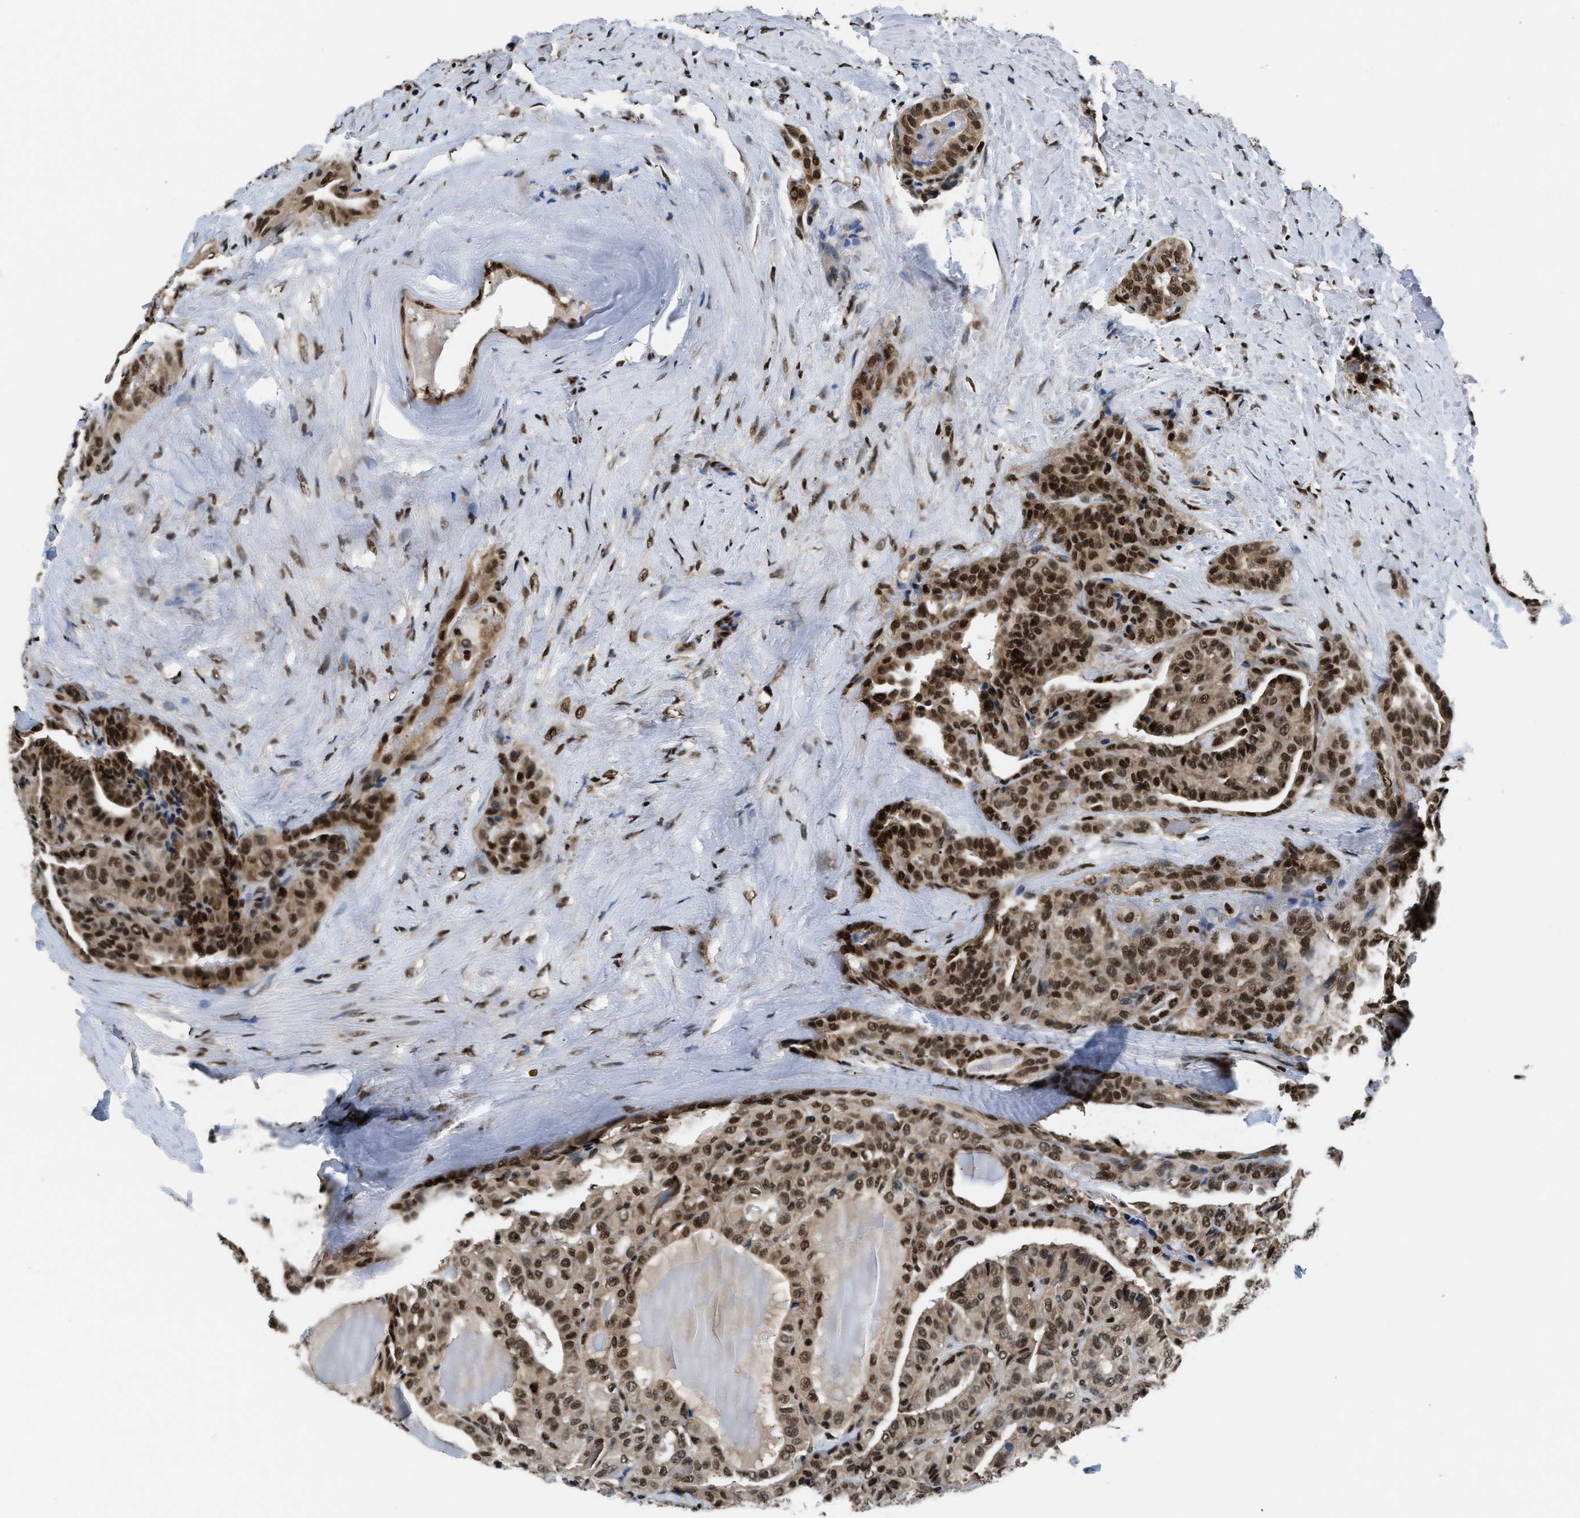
{"staining": {"intensity": "strong", "quantity": ">75%", "location": "cytoplasmic/membranous,nuclear"}, "tissue": "thyroid cancer", "cell_type": "Tumor cells", "image_type": "cancer", "snomed": [{"axis": "morphology", "description": "Papillary adenocarcinoma, NOS"}, {"axis": "topography", "description": "Thyroid gland"}], "caption": "Immunohistochemistry (IHC) photomicrograph of neoplastic tissue: human thyroid cancer (papillary adenocarcinoma) stained using immunohistochemistry exhibits high levels of strong protein expression localized specifically in the cytoplasmic/membranous and nuclear of tumor cells, appearing as a cytoplasmic/membranous and nuclear brown color.", "gene": "CCNDBP1", "patient": {"sex": "male", "age": 77}}